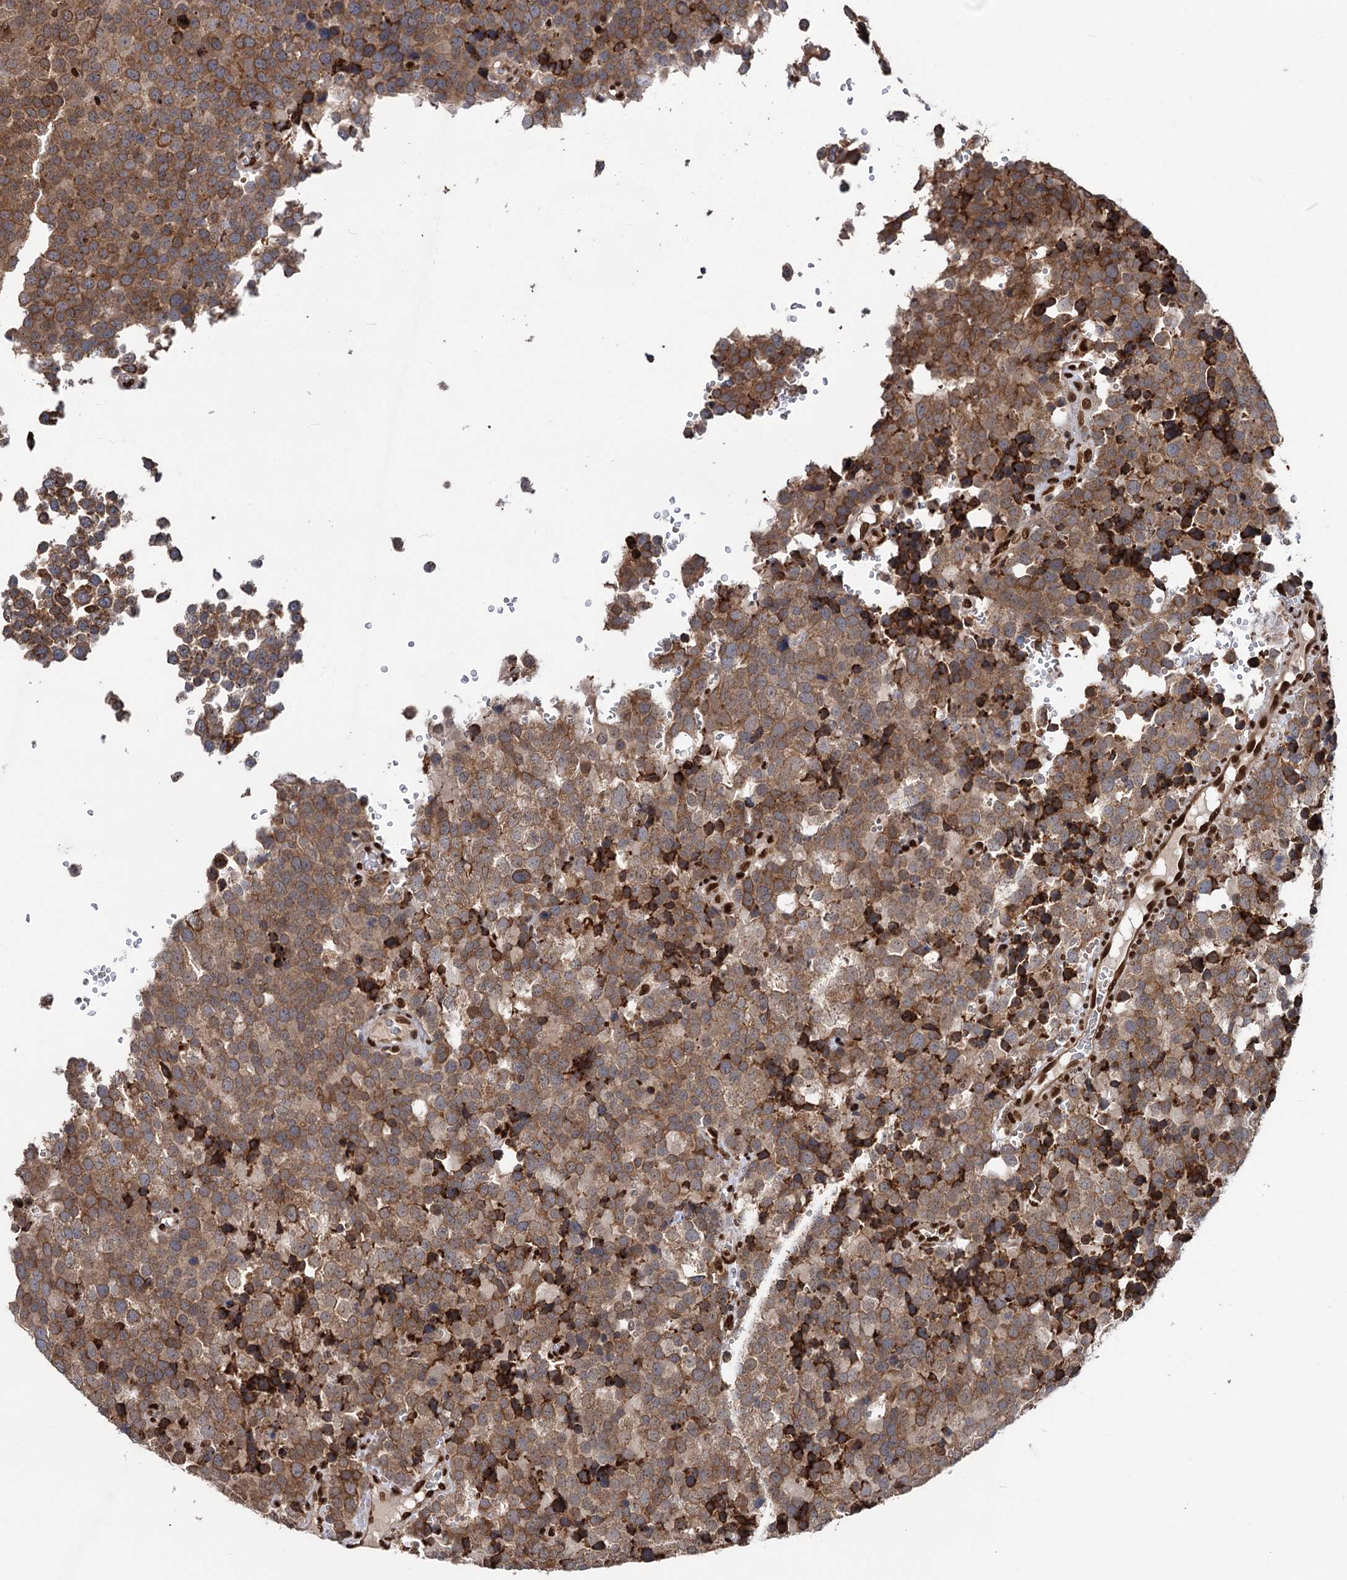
{"staining": {"intensity": "moderate", "quantity": ">75%", "location": "cytoplasmic/membranous"}, "tissue": "testis cancer", "cell_type": "Tumor cells", "image_type": "cancer", "snomed": [{"axis": "morphology", "description": "Seminoma, NOS"}, {"axis": "topography", "description": "Testis"}], "caption": "The micrograph displays staining of testis cancer, revealing moderate cytoplasmic/membranous protein positivity (brown color) within tumor cells.", "gene": "MESD", "patient": {"sex": "male", "age": 71}}